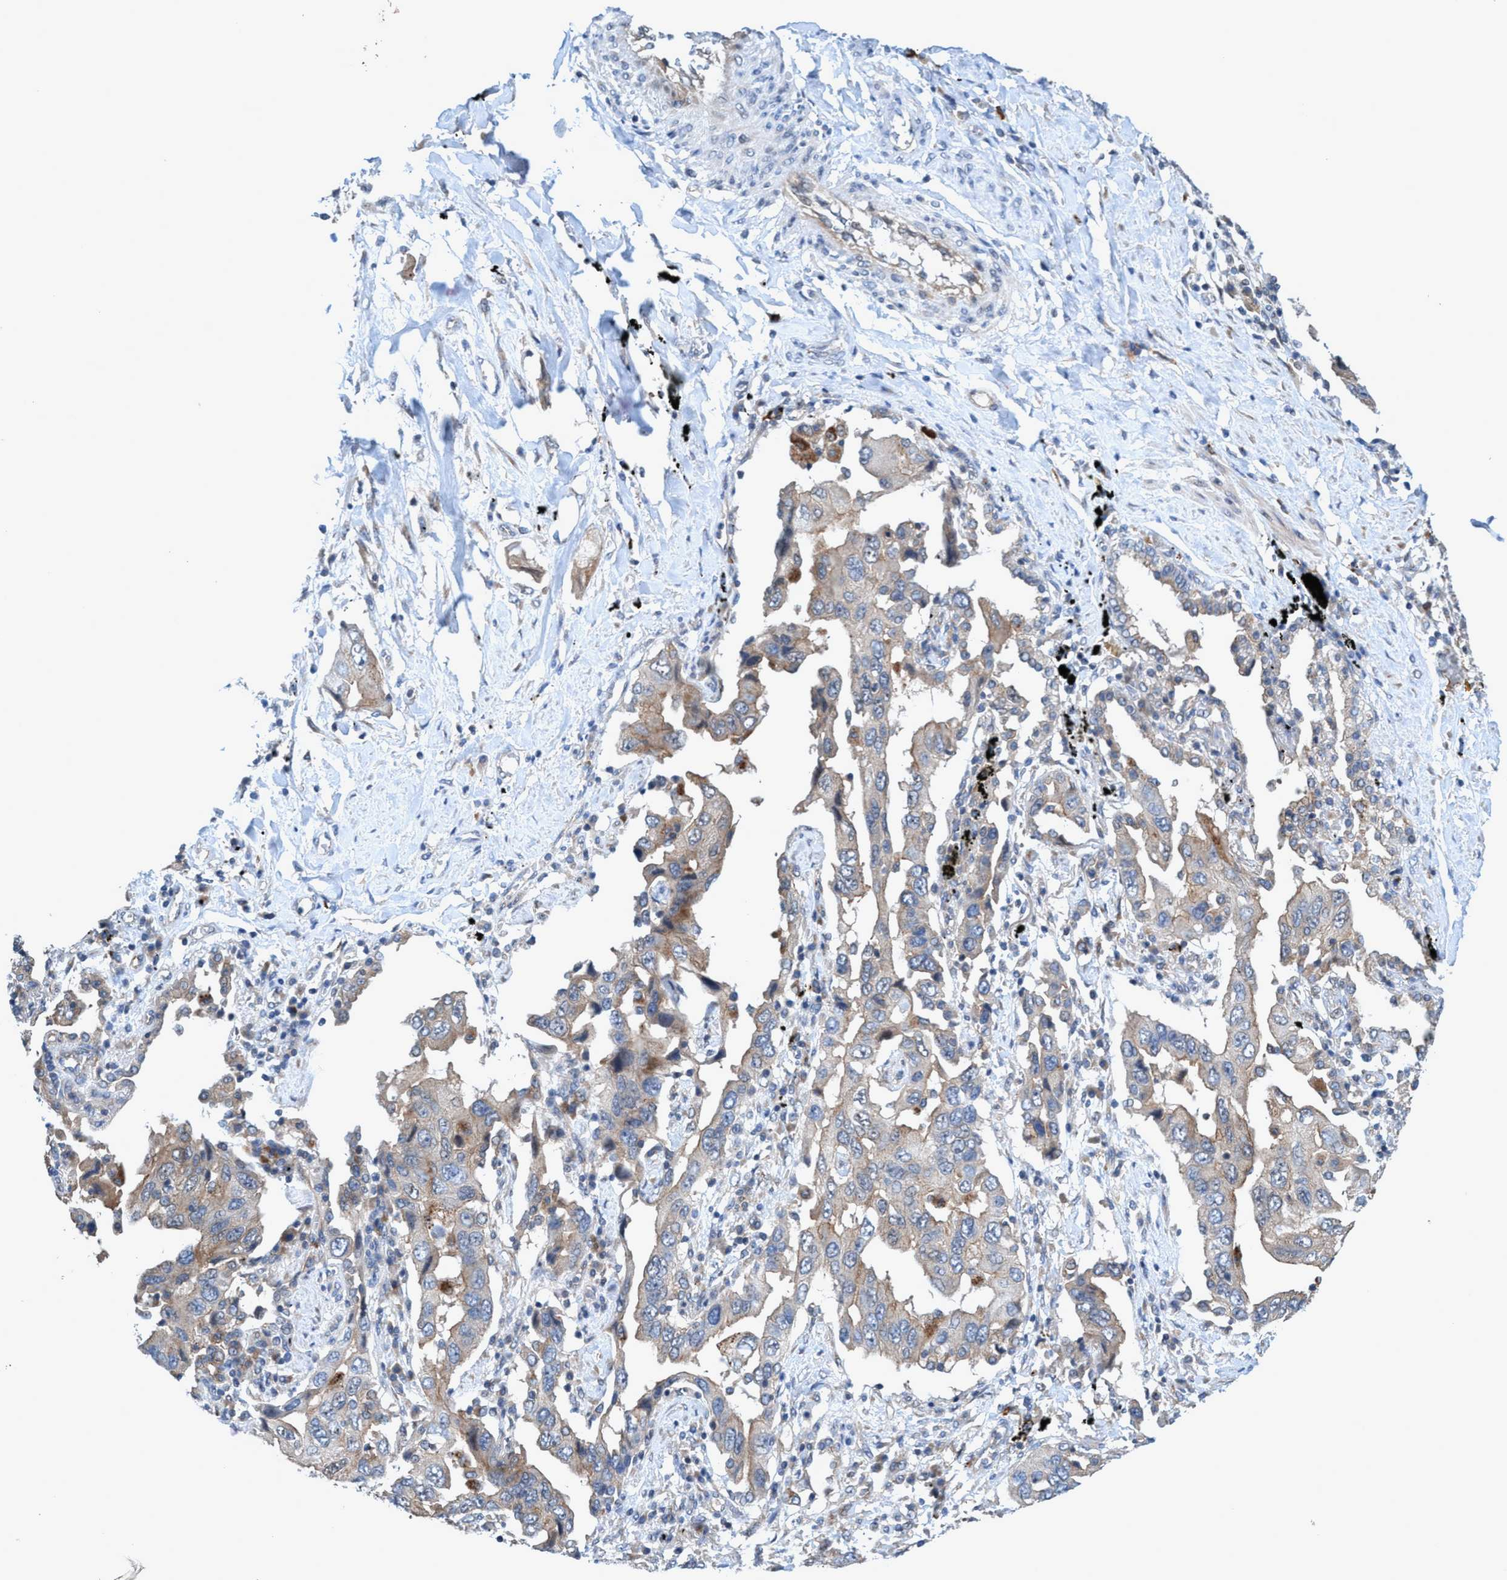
{"staining": {"intensity": "weak", "quantity": "<25%", "location": "cytoplasmic/membranous"}, "tissue": "lung cancer", "cell_type": "Tumor cells", "image_type": "cancer", "snomed": [{"axis": "morphology", "description": "Adenocarcinoma, NOS"}, {"axis": "topography", "description": "Lung"}], "caption": "Immunohistochemical staining of human lung cancer (adenocarcinoma) shows no significant staining in tumor cells. (DAB IHC, high magnification).", "gene": "TRIM65", "patient": {"sex": "female", "age": 65}}